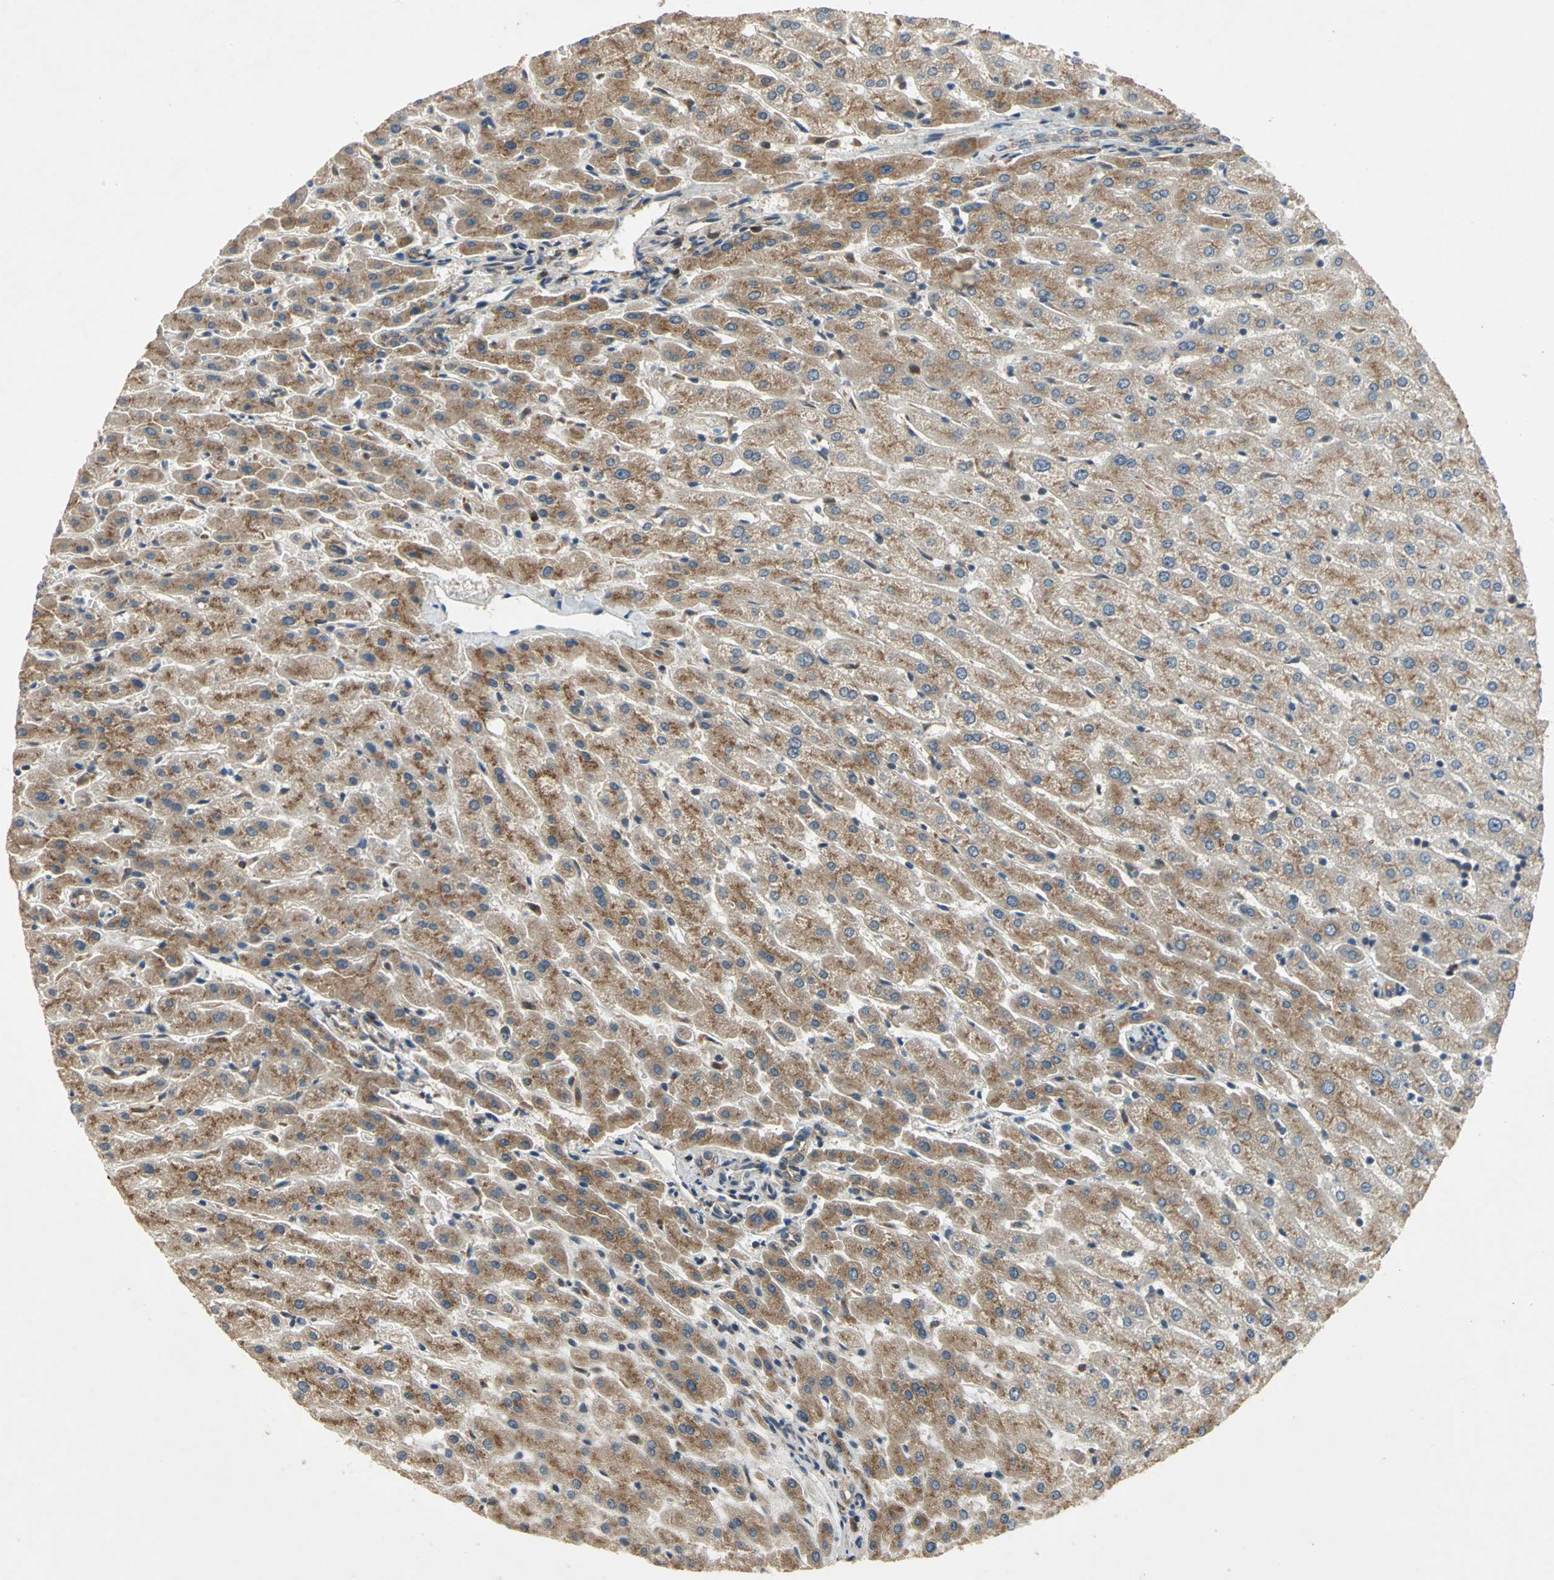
{"staining": {"intensity": "moderate", "quantity": ">75%", "location": "cytoplasmic/membranous"}, "tissue": "liver", "cell_type": "Cholangiocytes", "image_type": "normal", "snomed": [{"axis": "morphology", "description": "Normal tissue, NOS"}, {"axis": "morphology", "description": "Fibrosis, NOS"}, {"axis": "topography", "description": "Liver"}], "caption": "Cholangiocytes exhibit medium levels of moderate cytoplasmic/membranous expression in approximately >75% of cells in unremarkable human liver.", "gene": "NFKBIE", "patient": {"sex": "female", "age": 29}}